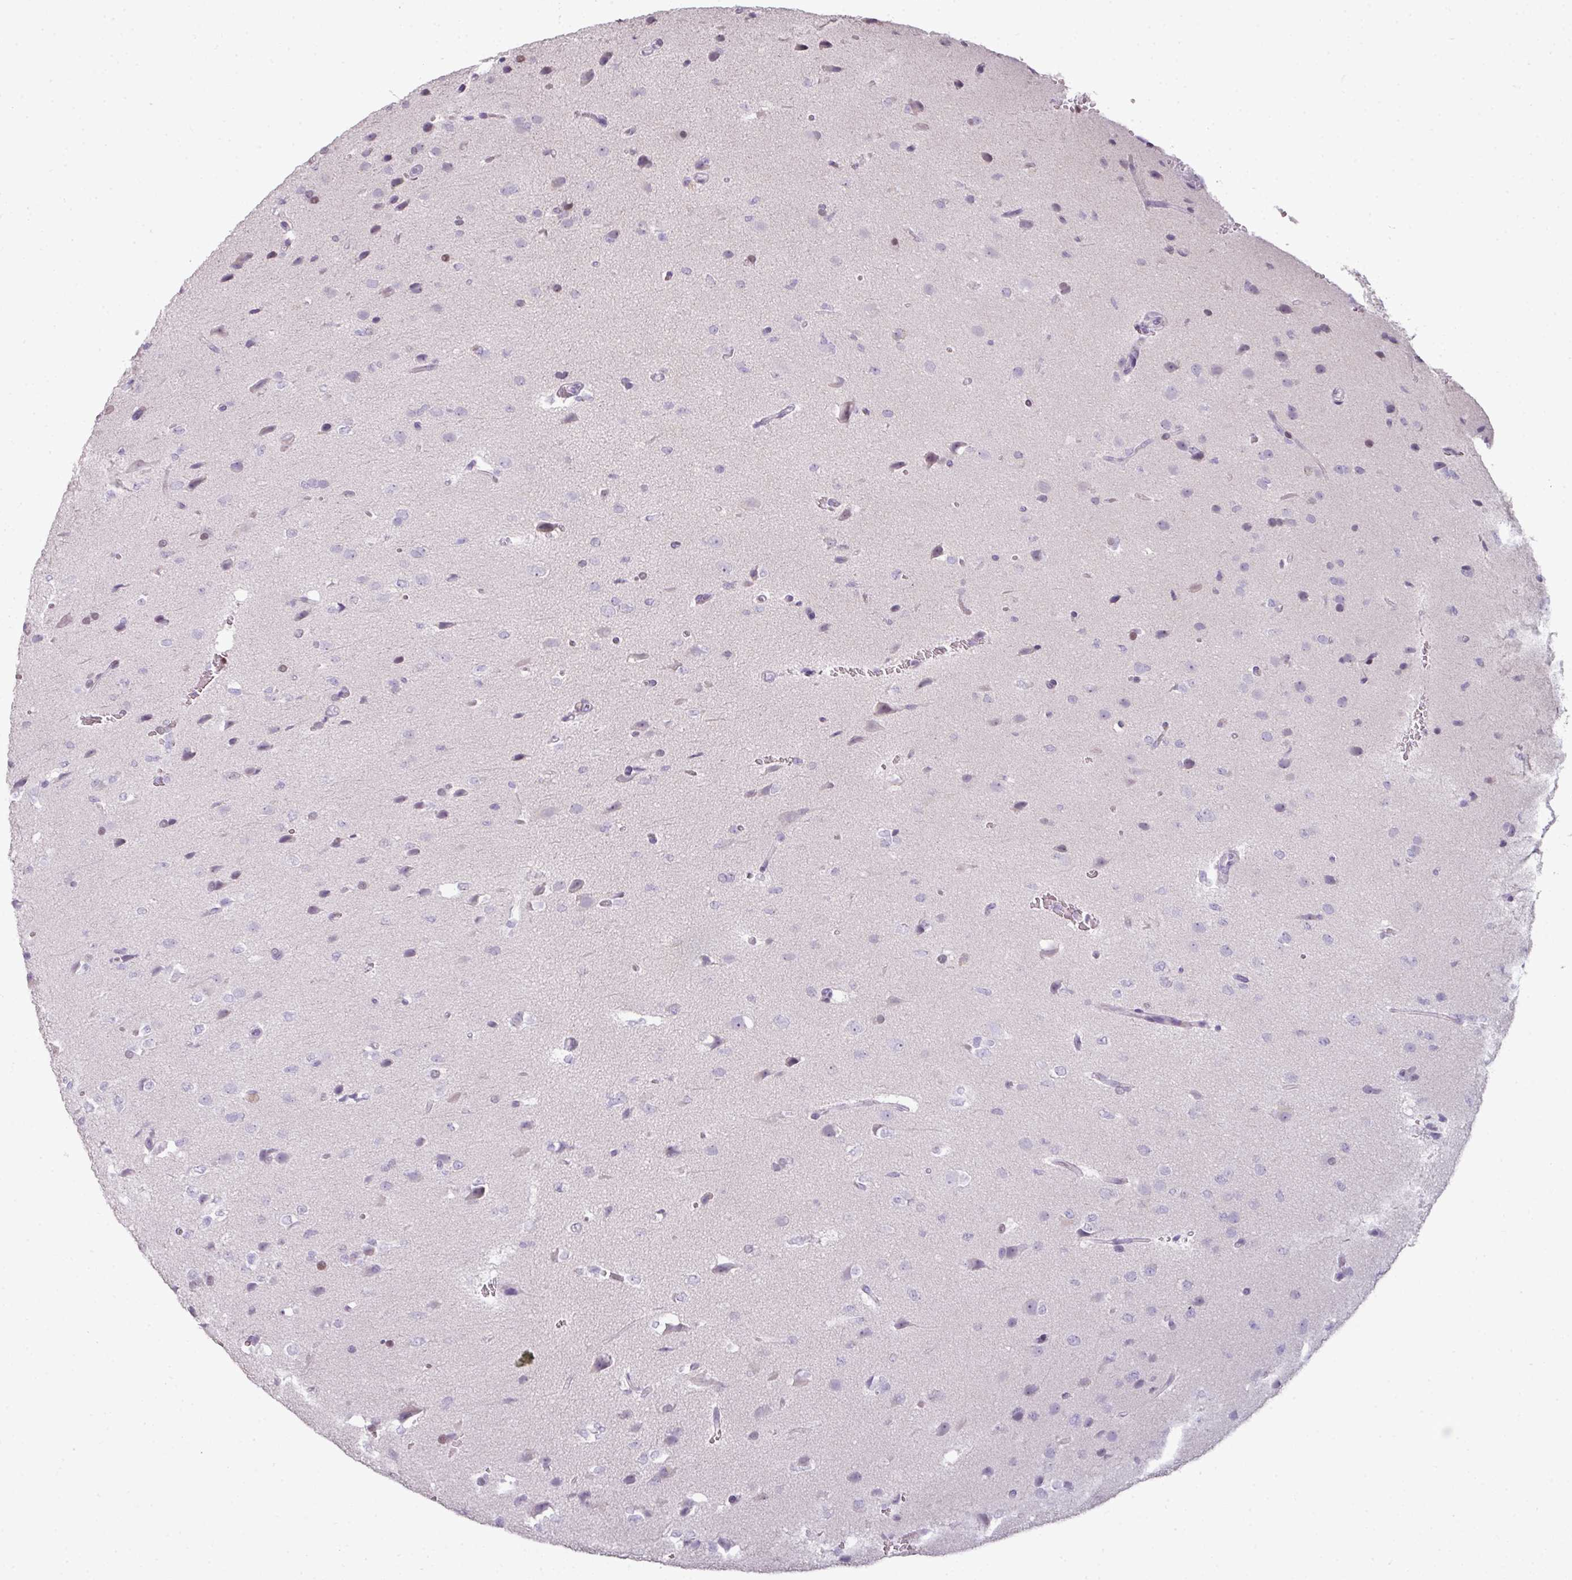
{"staining": {"intensity": "negative", "quantity": "none", "location": "none"}, "tissue": "glioma", "cell_type": "Tumor cells", "image_type": "cancer", "snomed": [{"axis": "morphology", "description": "Glioma, malignant, Low grade"}, {"axis": "topography", "description": "Brain"}], "caption": "A histopathology image of human glioma is negative for staining in tumor cells.", "gene": "GTF2H3", "patient": {"sex": "female", "age": 33}}